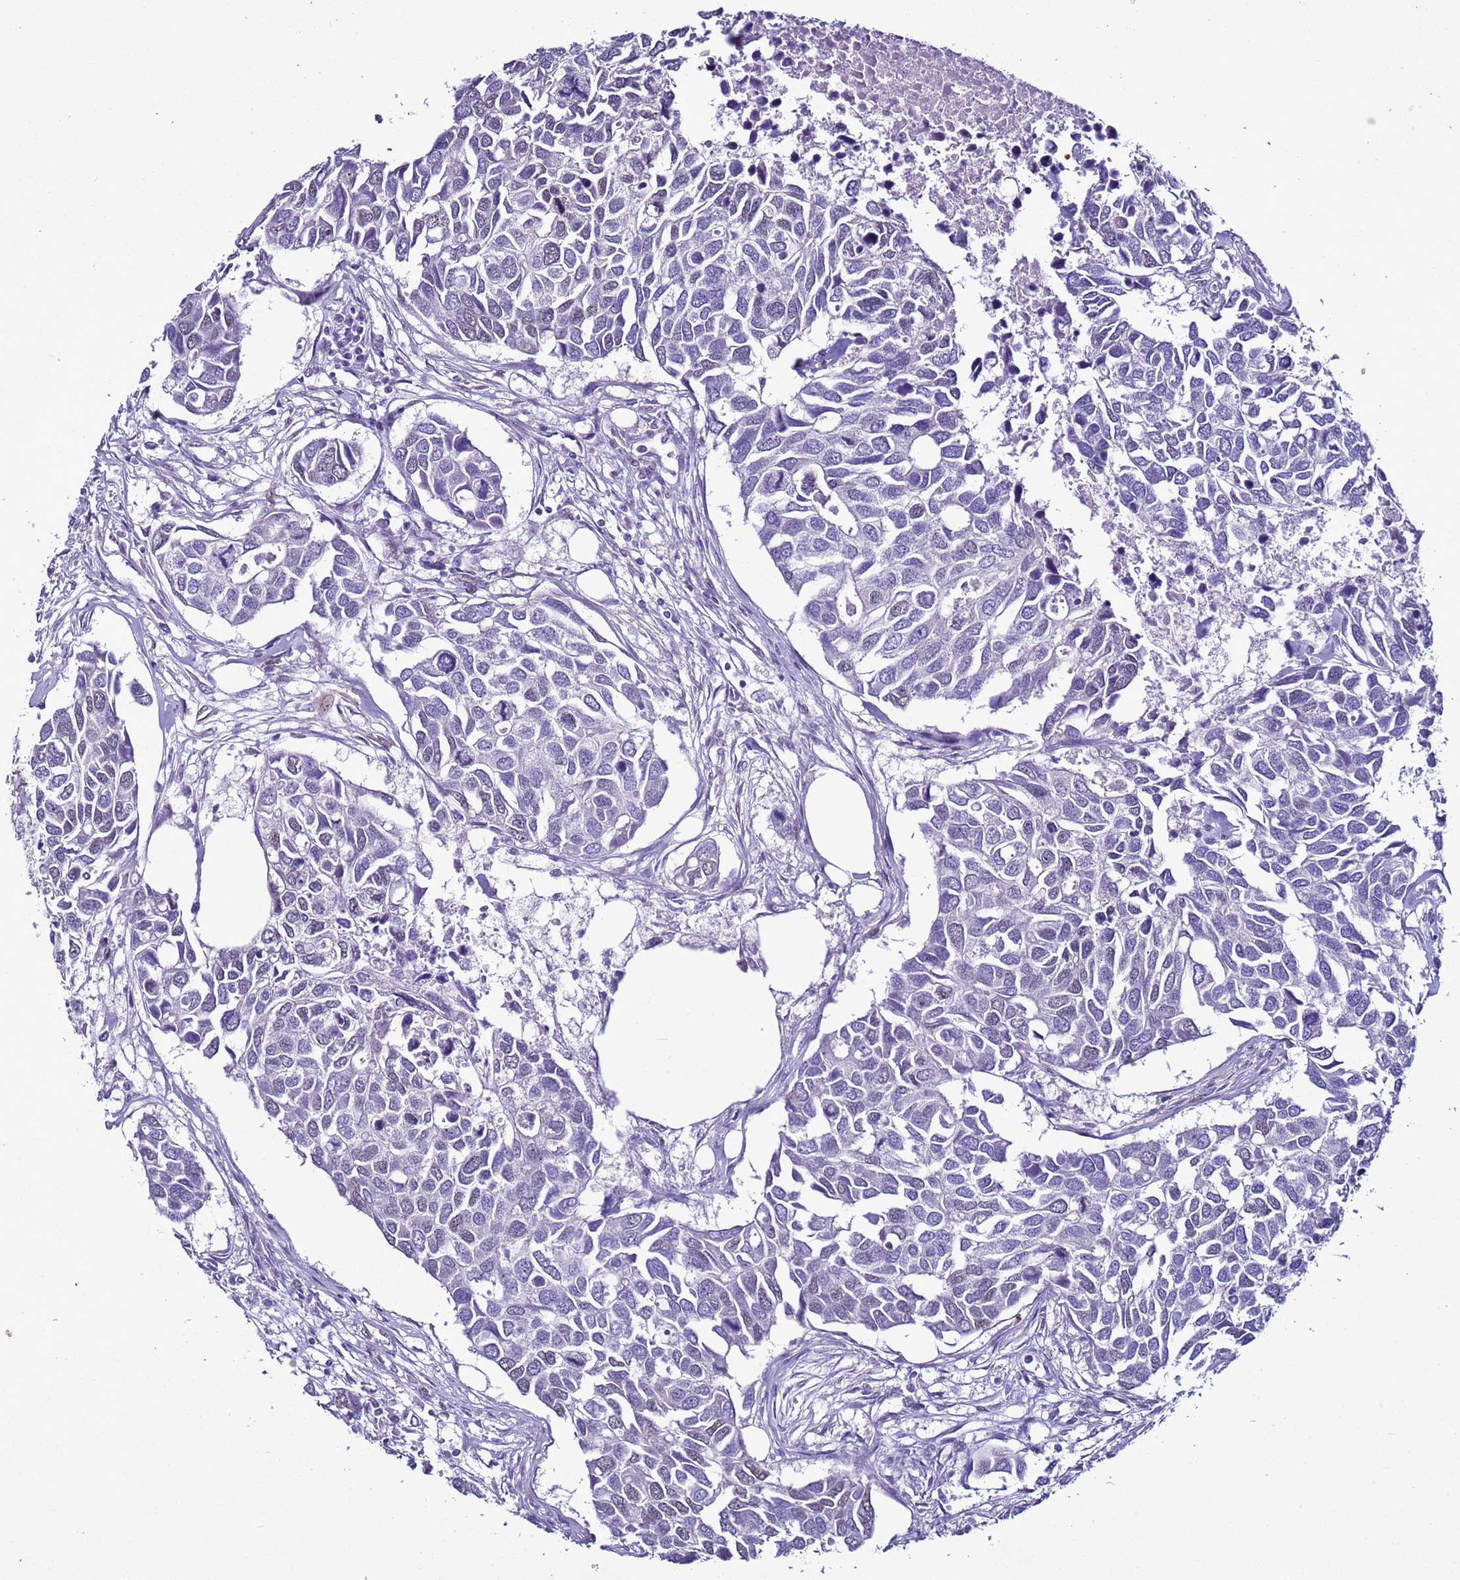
{"staining": {"intensity": "negative", "quantity": "none", "location": "none"}, "tissue": "breast cancer", "cell_type": "Tumor cells", "image_type": "cancer", "snomed": [{"axis": "morphology", "description": "Duct carcinoma"}, {"axis": "topography", "description": "Breast"}], "caption": "Immunohistochemistry (IHC) micrograph of neoplastic tissue: human invasive ductal carcinoma (breast) stained with DAB exhibits no significant protein expression in tumor cells.", "gene": "LRRC10B", "patient": {"sex": "female", "age": 83}}